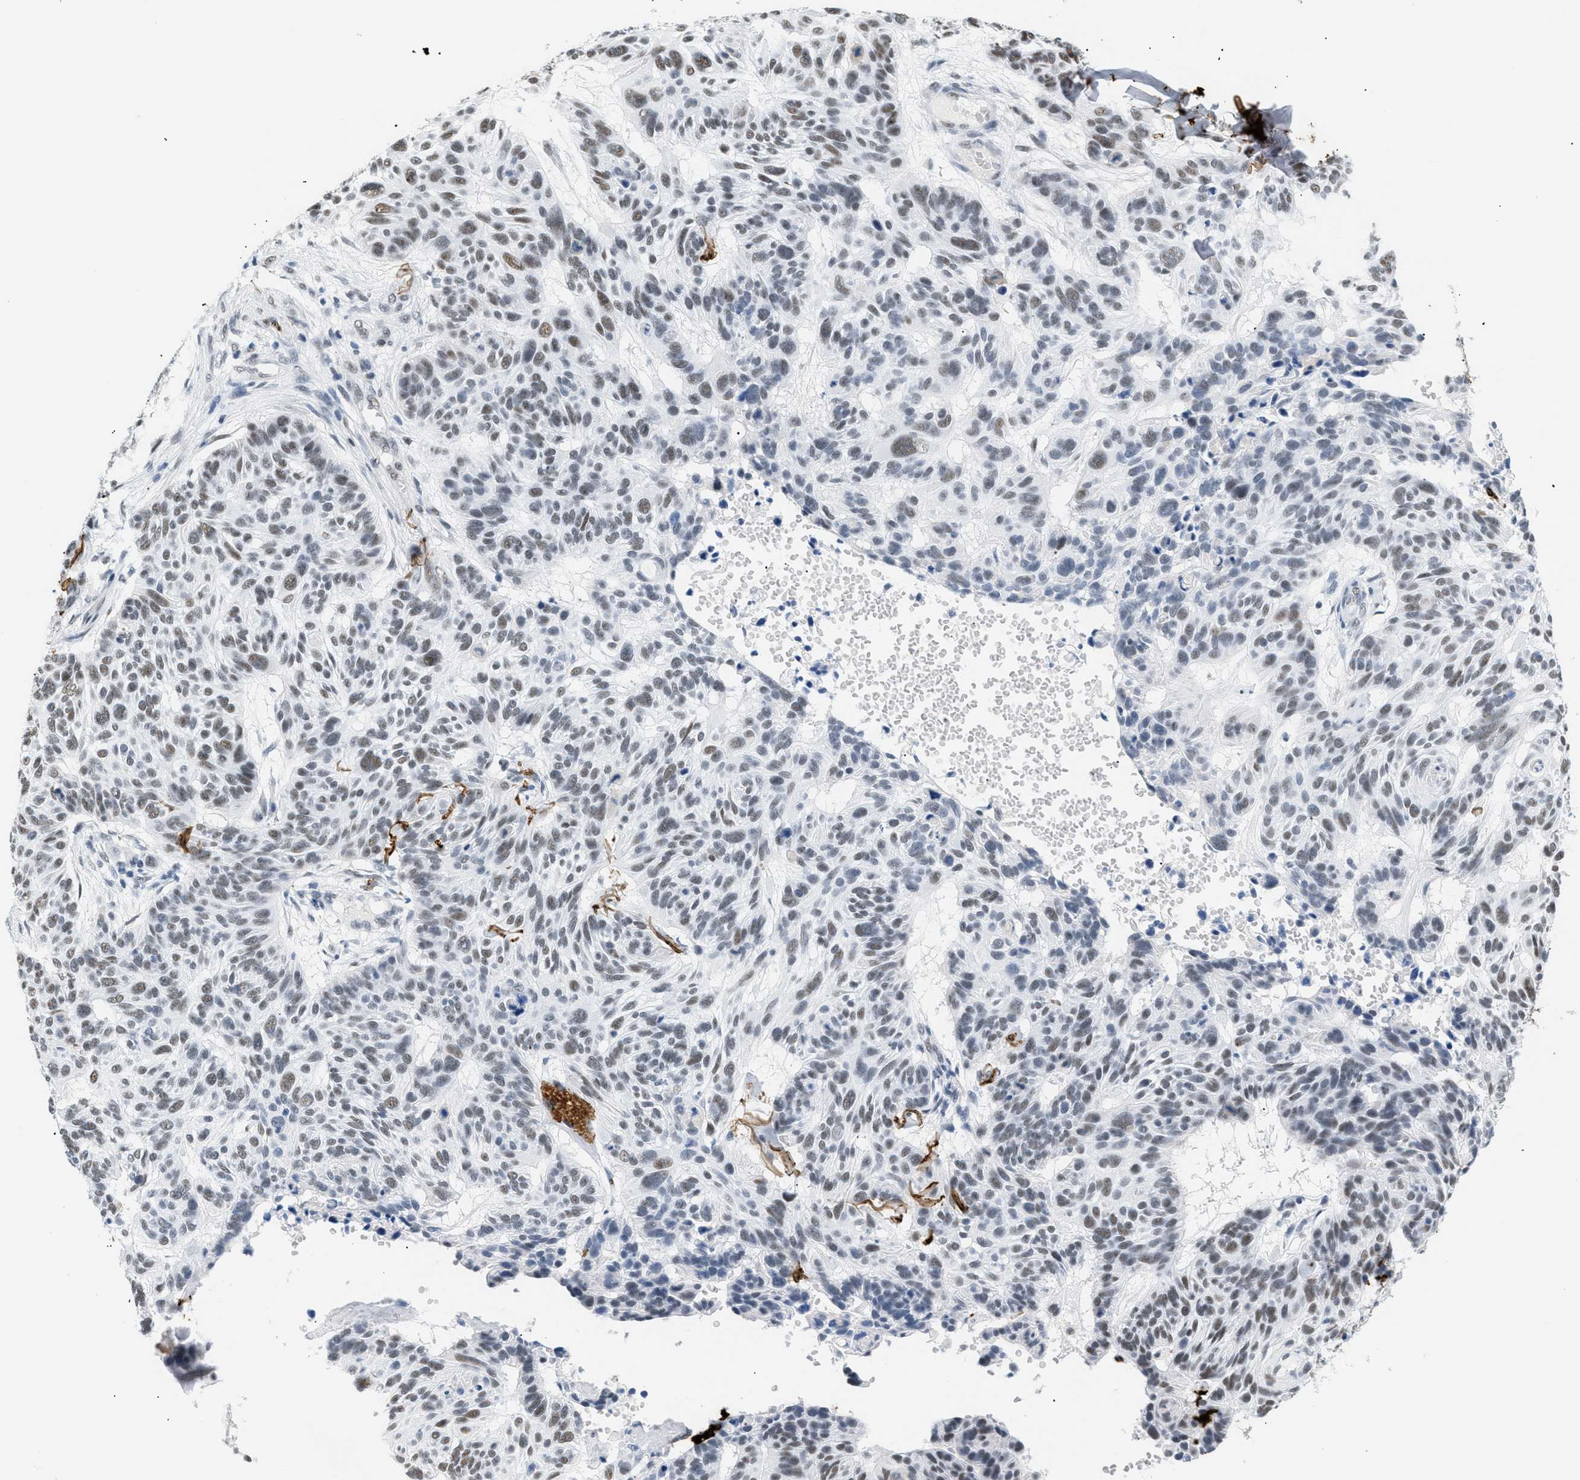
{"staining": {"intensity": "weak", "quantity": "25%-75%", "location": "nuclear"}, "tissue": "skin cancer", "cell_type": "Tumor cells", "image_type": "cancer", "snomed": [{"axis": "morphology", "description": "Basal cell carcinoma"}, {"axis": "topography", "description": "Skin"}], "caption": "Immunohistochemistry of skin cancer (basal cell carcinoma) demonstrates low levels of weak nuclear staining in about 25%-75% of tumor cells.", "gene": "ELN", "patient": {"sex": "male", "age": 85}}